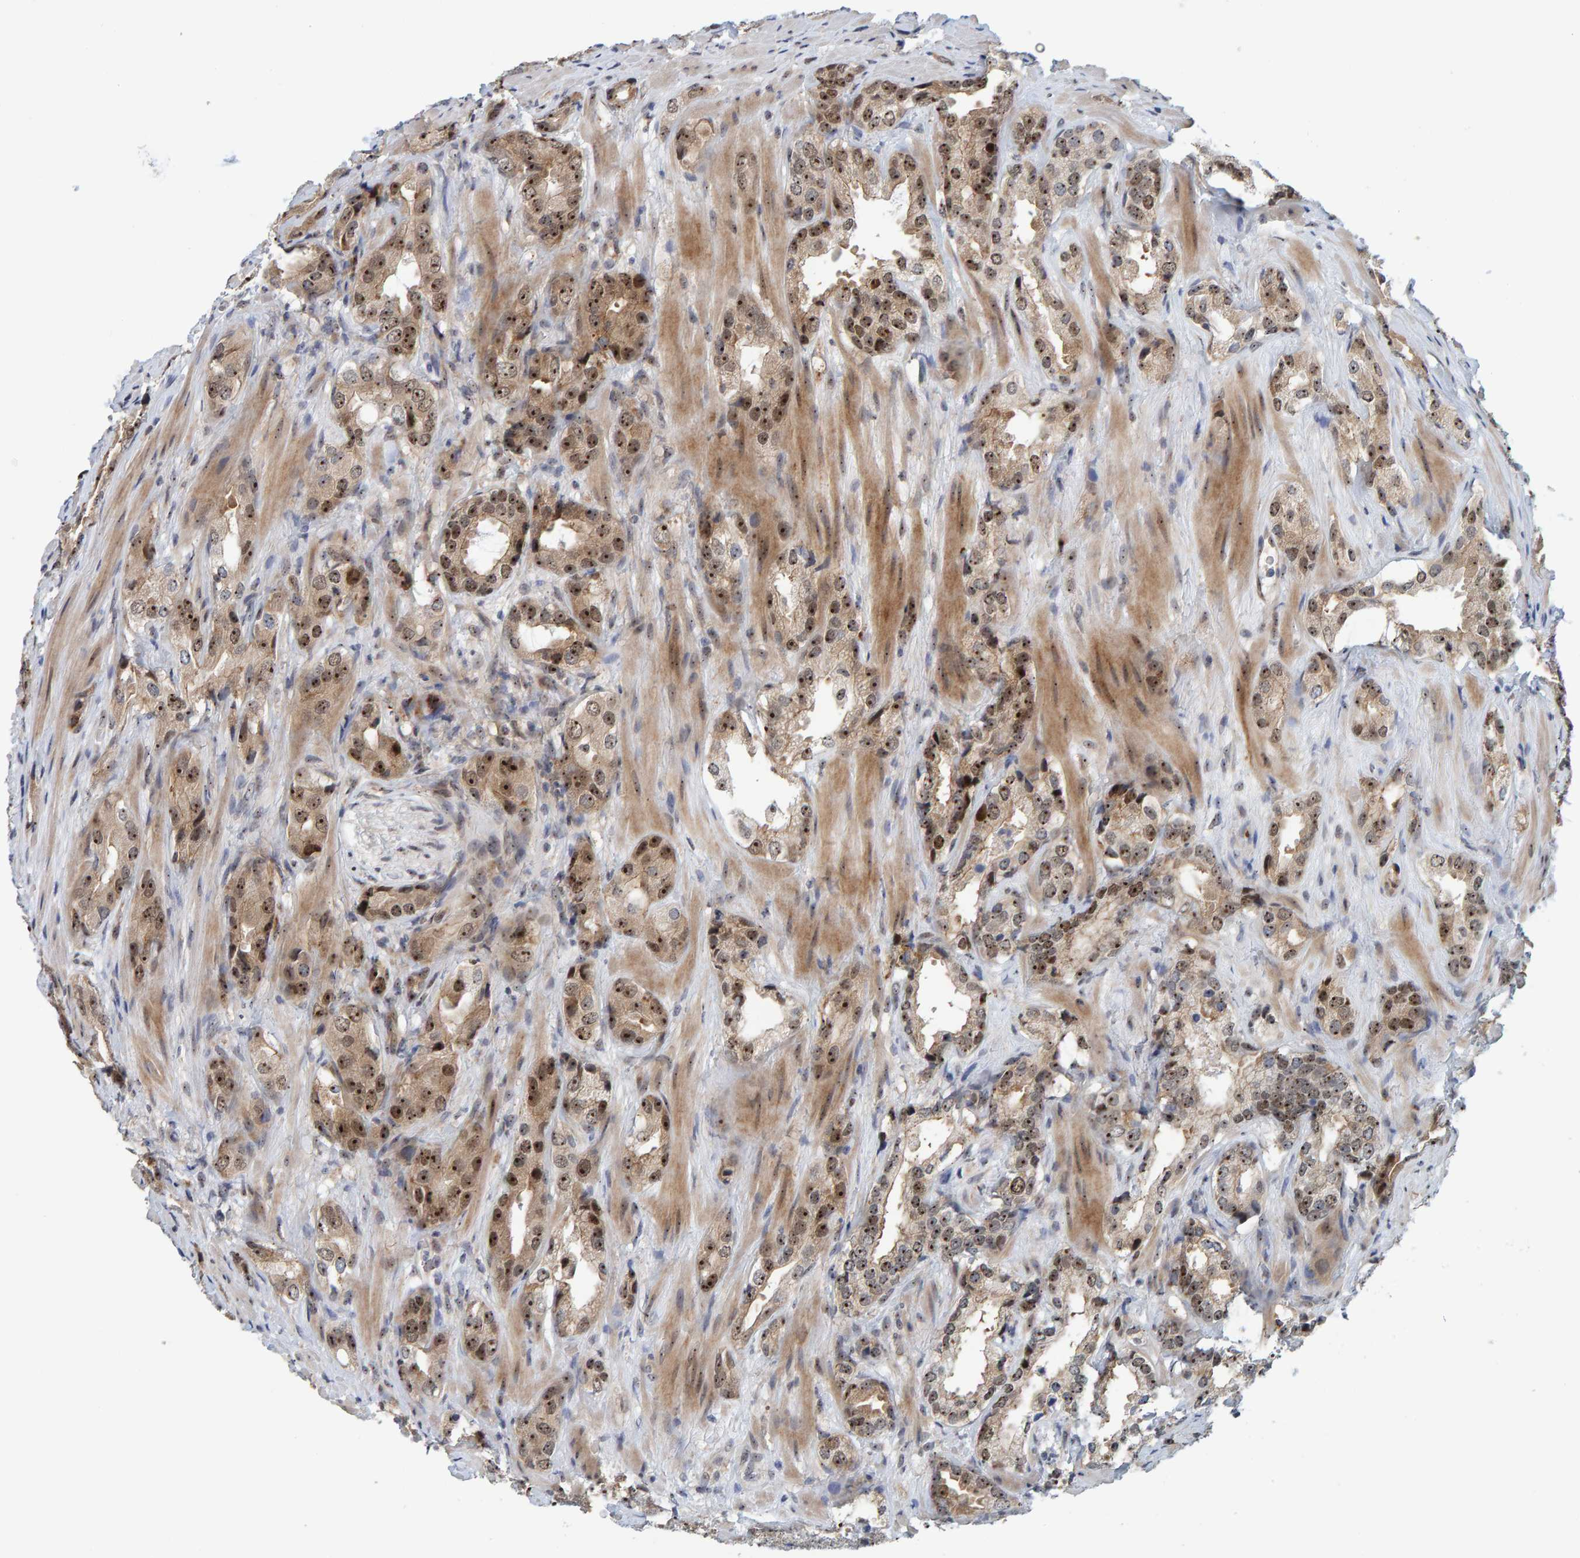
{"staining": {"intensity": "moderate", "quantity": ">75%", "location": "cytoplasmic/membranous,nuclear"}, "tissue": "prostate cancer", "cell_type": "Tumor cells", "image_type": "cancer", "snomed": [{"axis": "morphology", "description": "Adenocarcinoma, High grade"}, {"axis": "topography", "description": "Prostate"}], "caption": "Prostate adenocarcinoma (high-grade) stained for a protein exhibits moderate cytoplasmic/membranous and nuclear positivity in tumor cells. (Stains: DAB (3,3'-diaminobenzidine) in brown, nuclei in blue, Microscopy: brightfield microscopy at high magnification).", "gene": "POLR1E", "patient": {"sex": "male", "age": 63}}